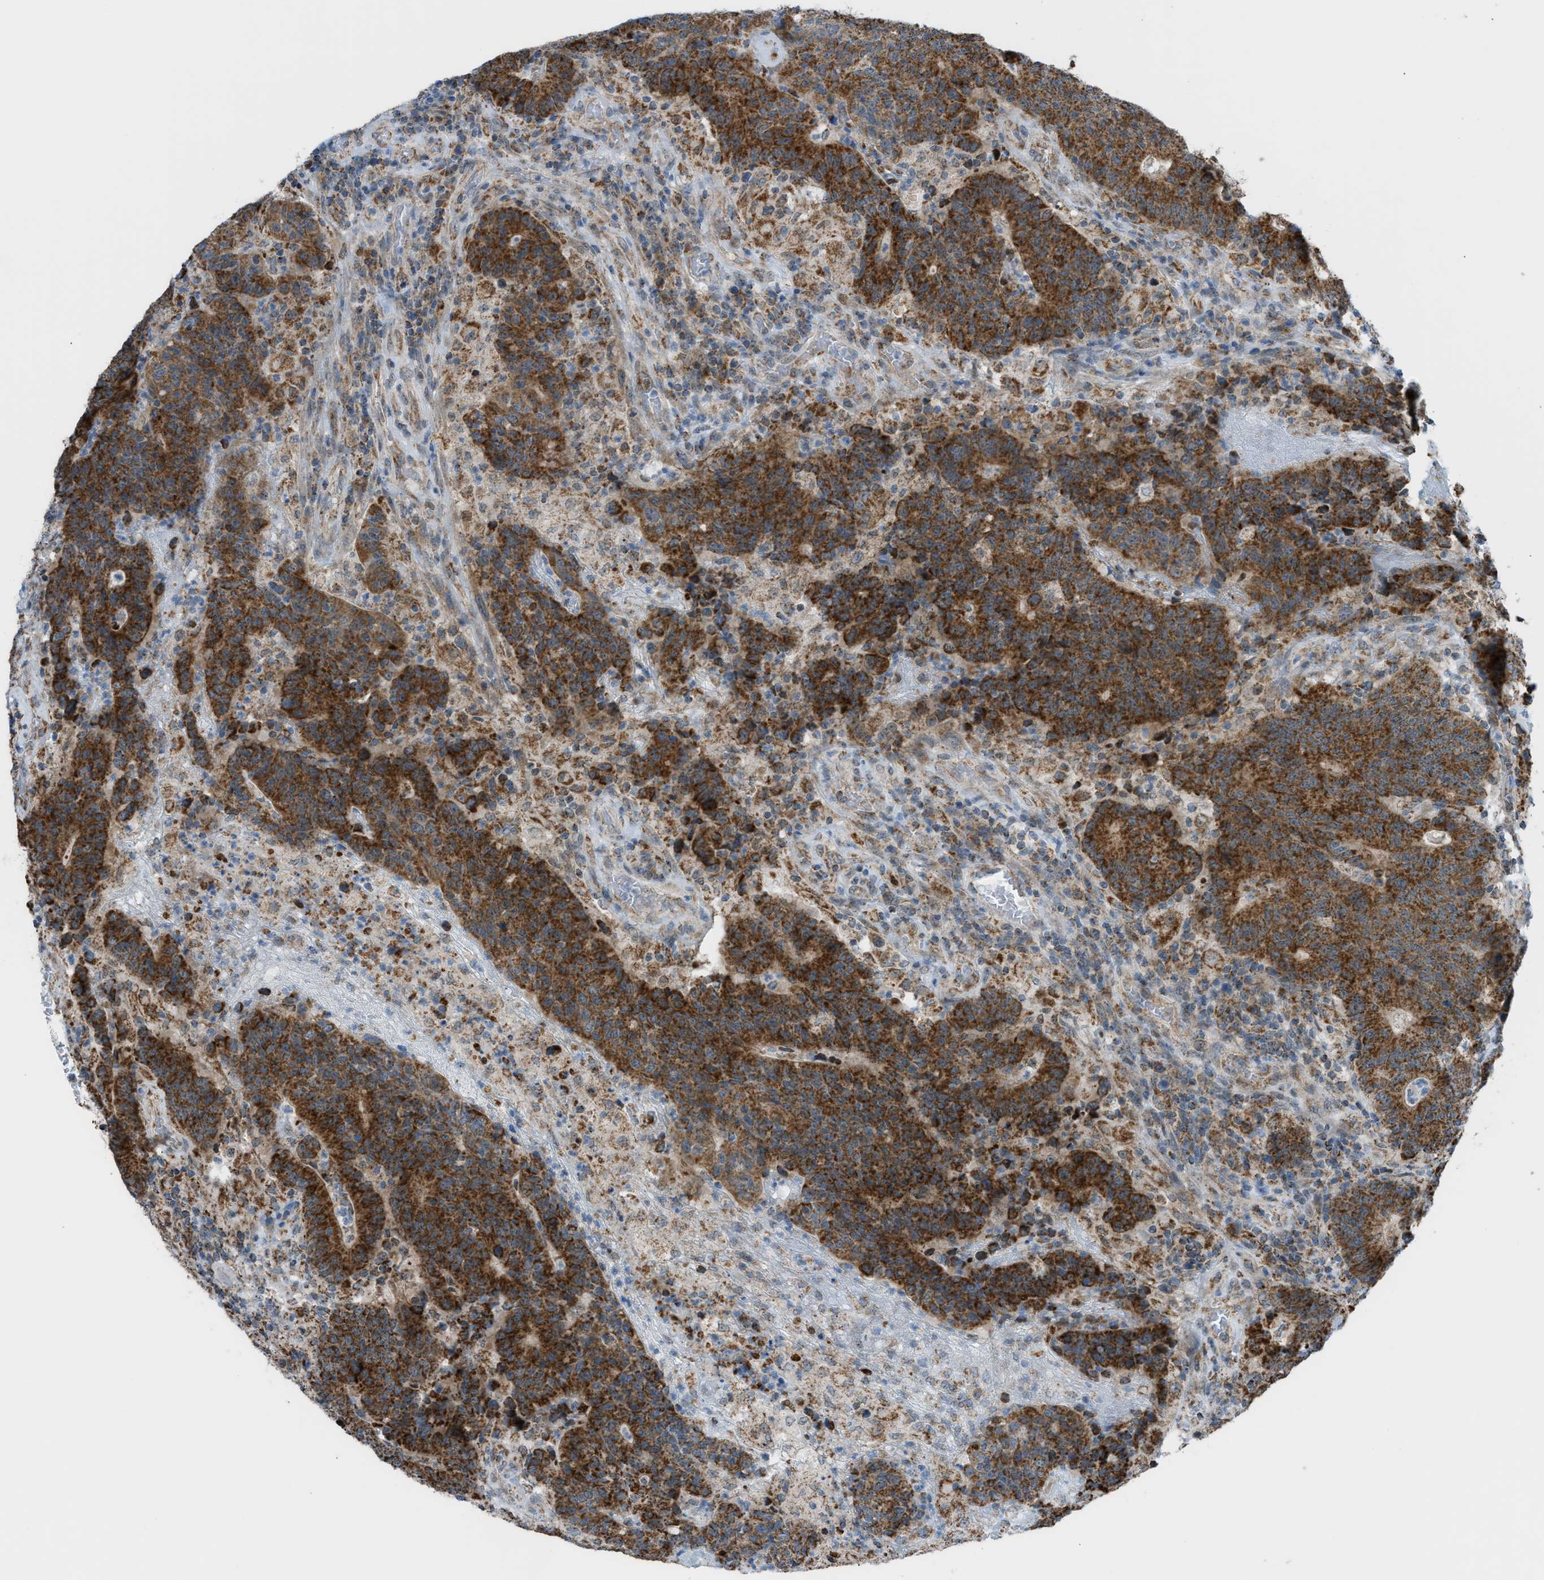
{"staining": {"intensity": "strong", "quantity": ">75%", "location": "cytoplasmic/membranous"}, "tissue": "colorectal cancer", "cell_type": "Tumor cells", "image_type": "cancer", "snomed": [{"axis": "morphology", "description": "Normal tissue, NOS"}, {"axis": "morphology", "description": "Adenocarcinoma, NOS"}, {"axis": "topography", "description": "Colon"}], "caption": "The immunohistochemical stain highlights strong cytoplasmic/membranous positivity in tumor cells of colorectal cancer tissue.", "gene": "SRM", "patient": {"sex": "female", "age": 75}}